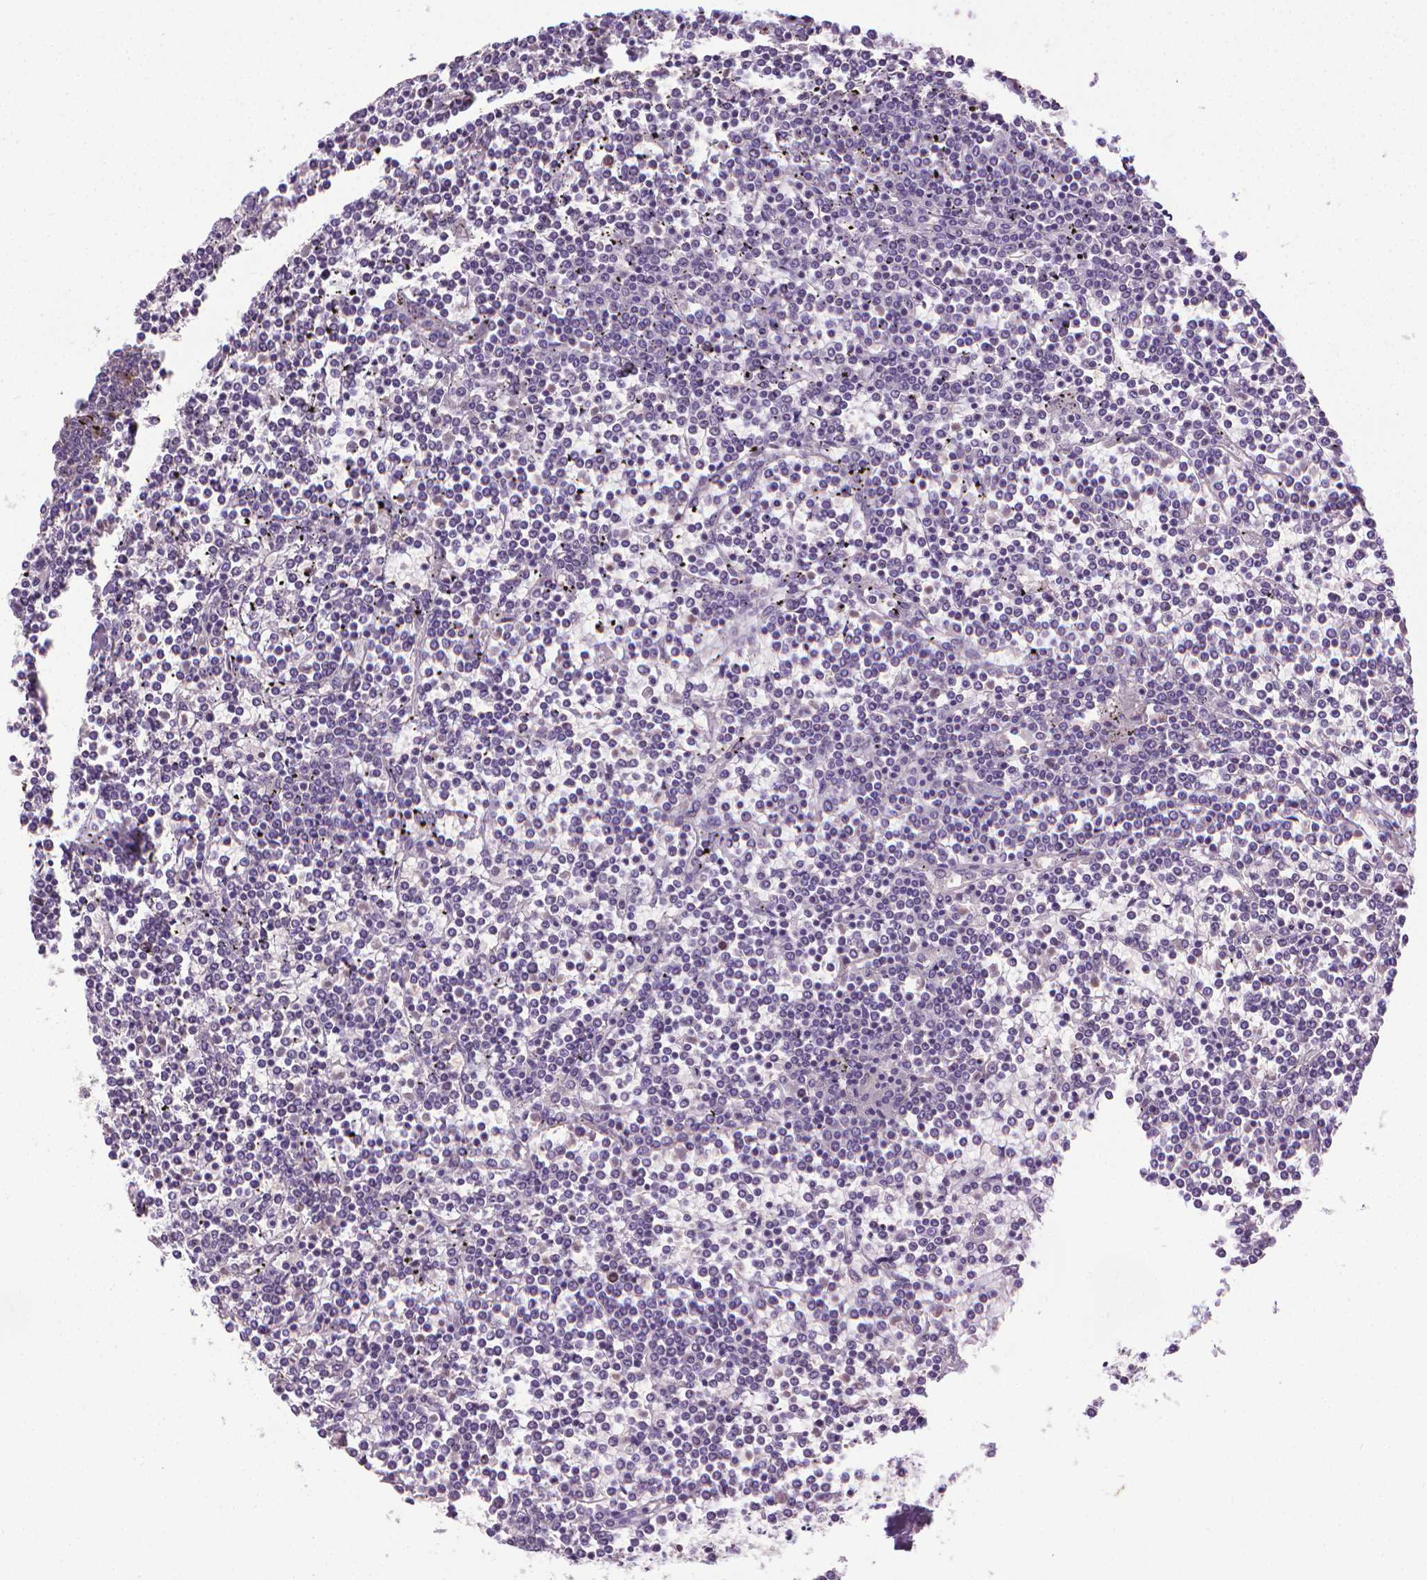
{"staining": {"intensity": "negative", "quantity": "none", "location": "none"}, "tissue": "lymphoma", "cell_type": "Tumor cells", "image_type": "cancer", "snomed": [{"axis": "morphology", "description": "Malignant lymphoma, non-Hodgkin's type, Low grade"}, {"axis": "topography", "description": "Spleen"}], "caption": "High power microscopy image of an IHC micrograph of lymphoma, revealing no significant expression in tumor cells.", "gene": "CDKN2D", "patient": {"sex": "female", "age": 19}}